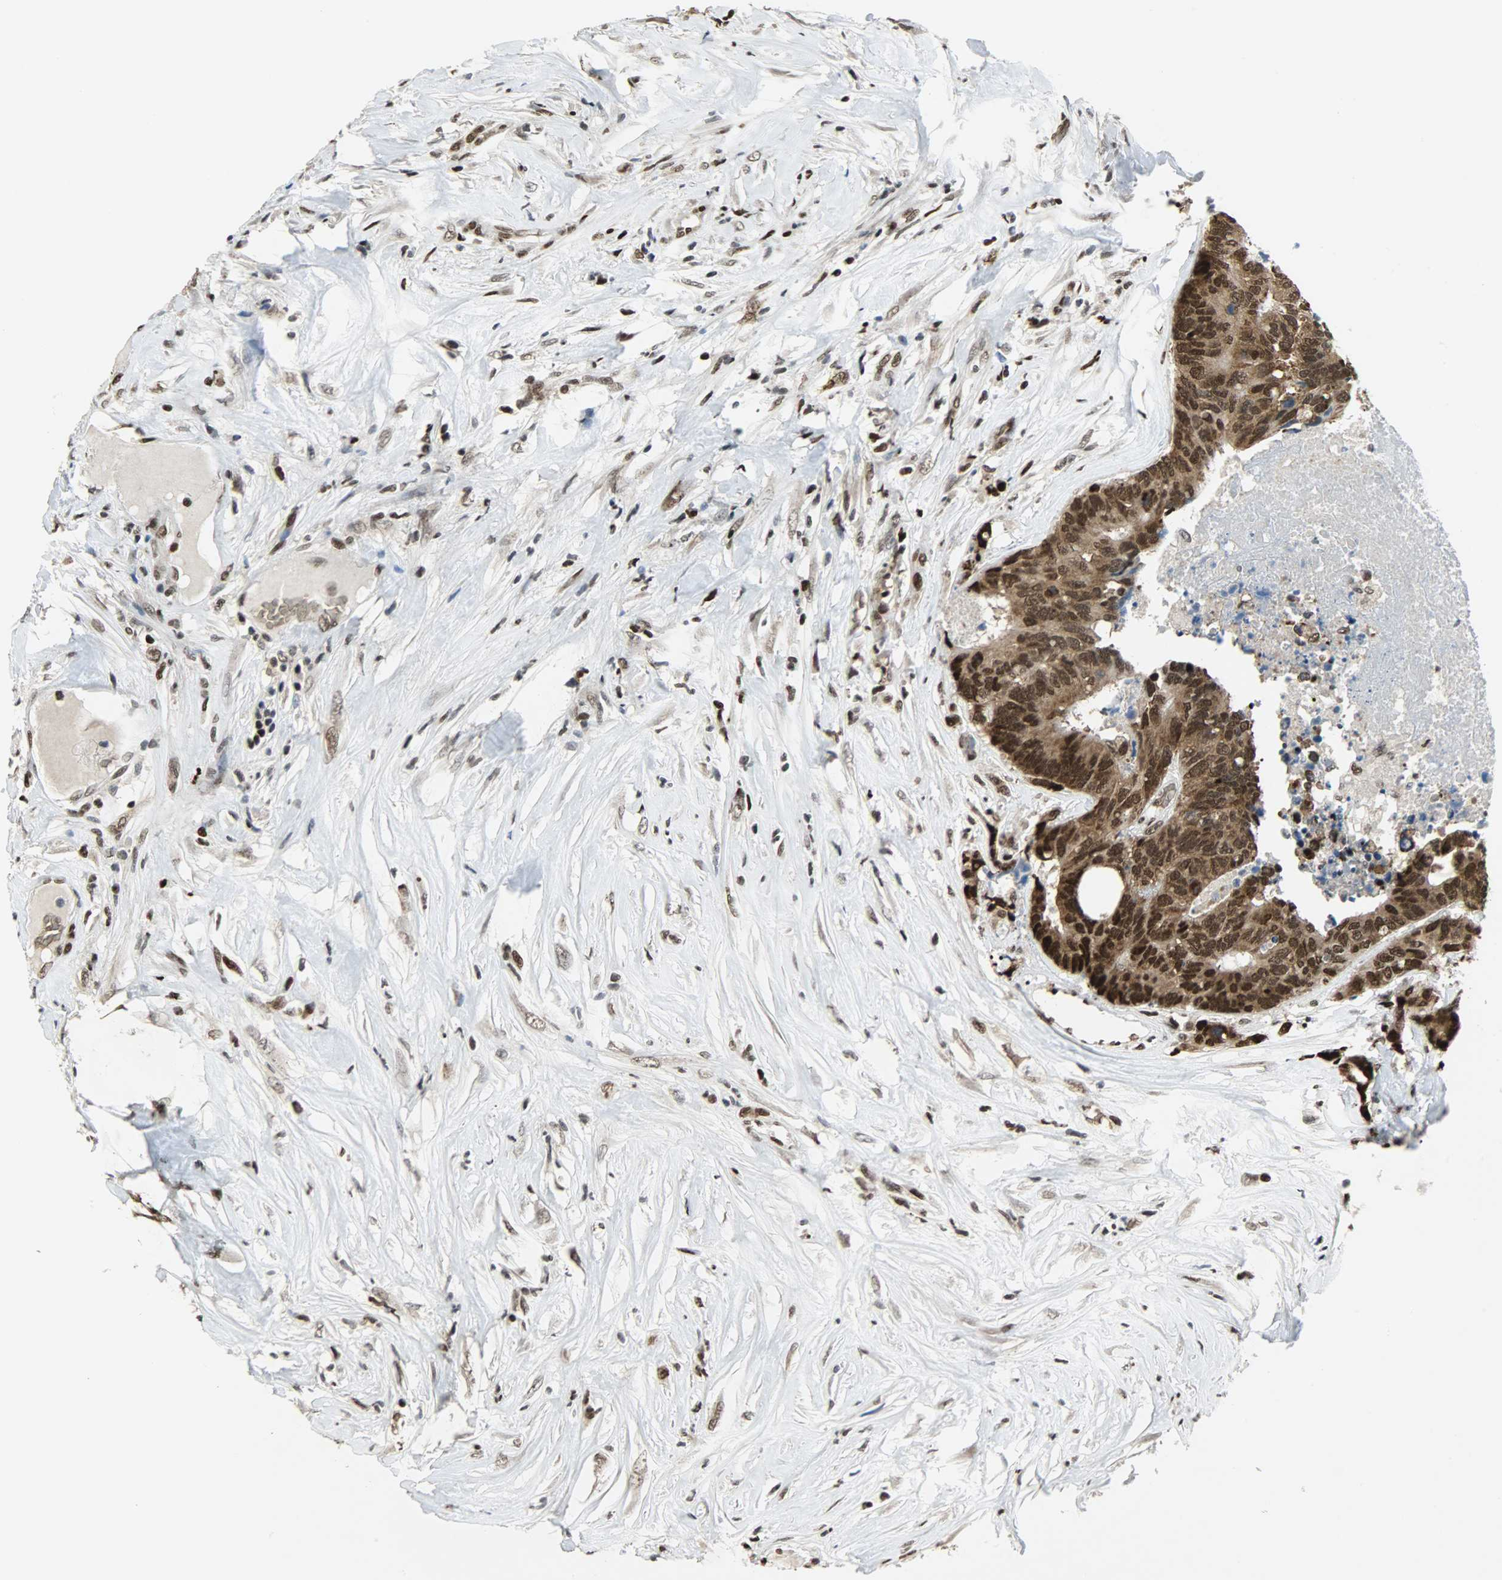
{"staining": {"intensity": "strong", "quantity": ">75%", "location": "cytoplasmic/membranous,nuclear"}, "tissue": "colorectal cancer", "cell_type": "Tumor cells", "image_type": "cancer", "snomed": [{"axis": "morphology", "description": "Adenocarcinoma, NOS"}, {"axis": "topography", "description": "Rectum"}], "caption": "Brown immunohistochemical staining in adenocarcinoma (colorectal) exhibits strong cytoplasmic/membranous and nuclear staining in about >75% of tumor cells.", "gene": "SNAI1", "patient": {"sex": "male", "age": 55}}